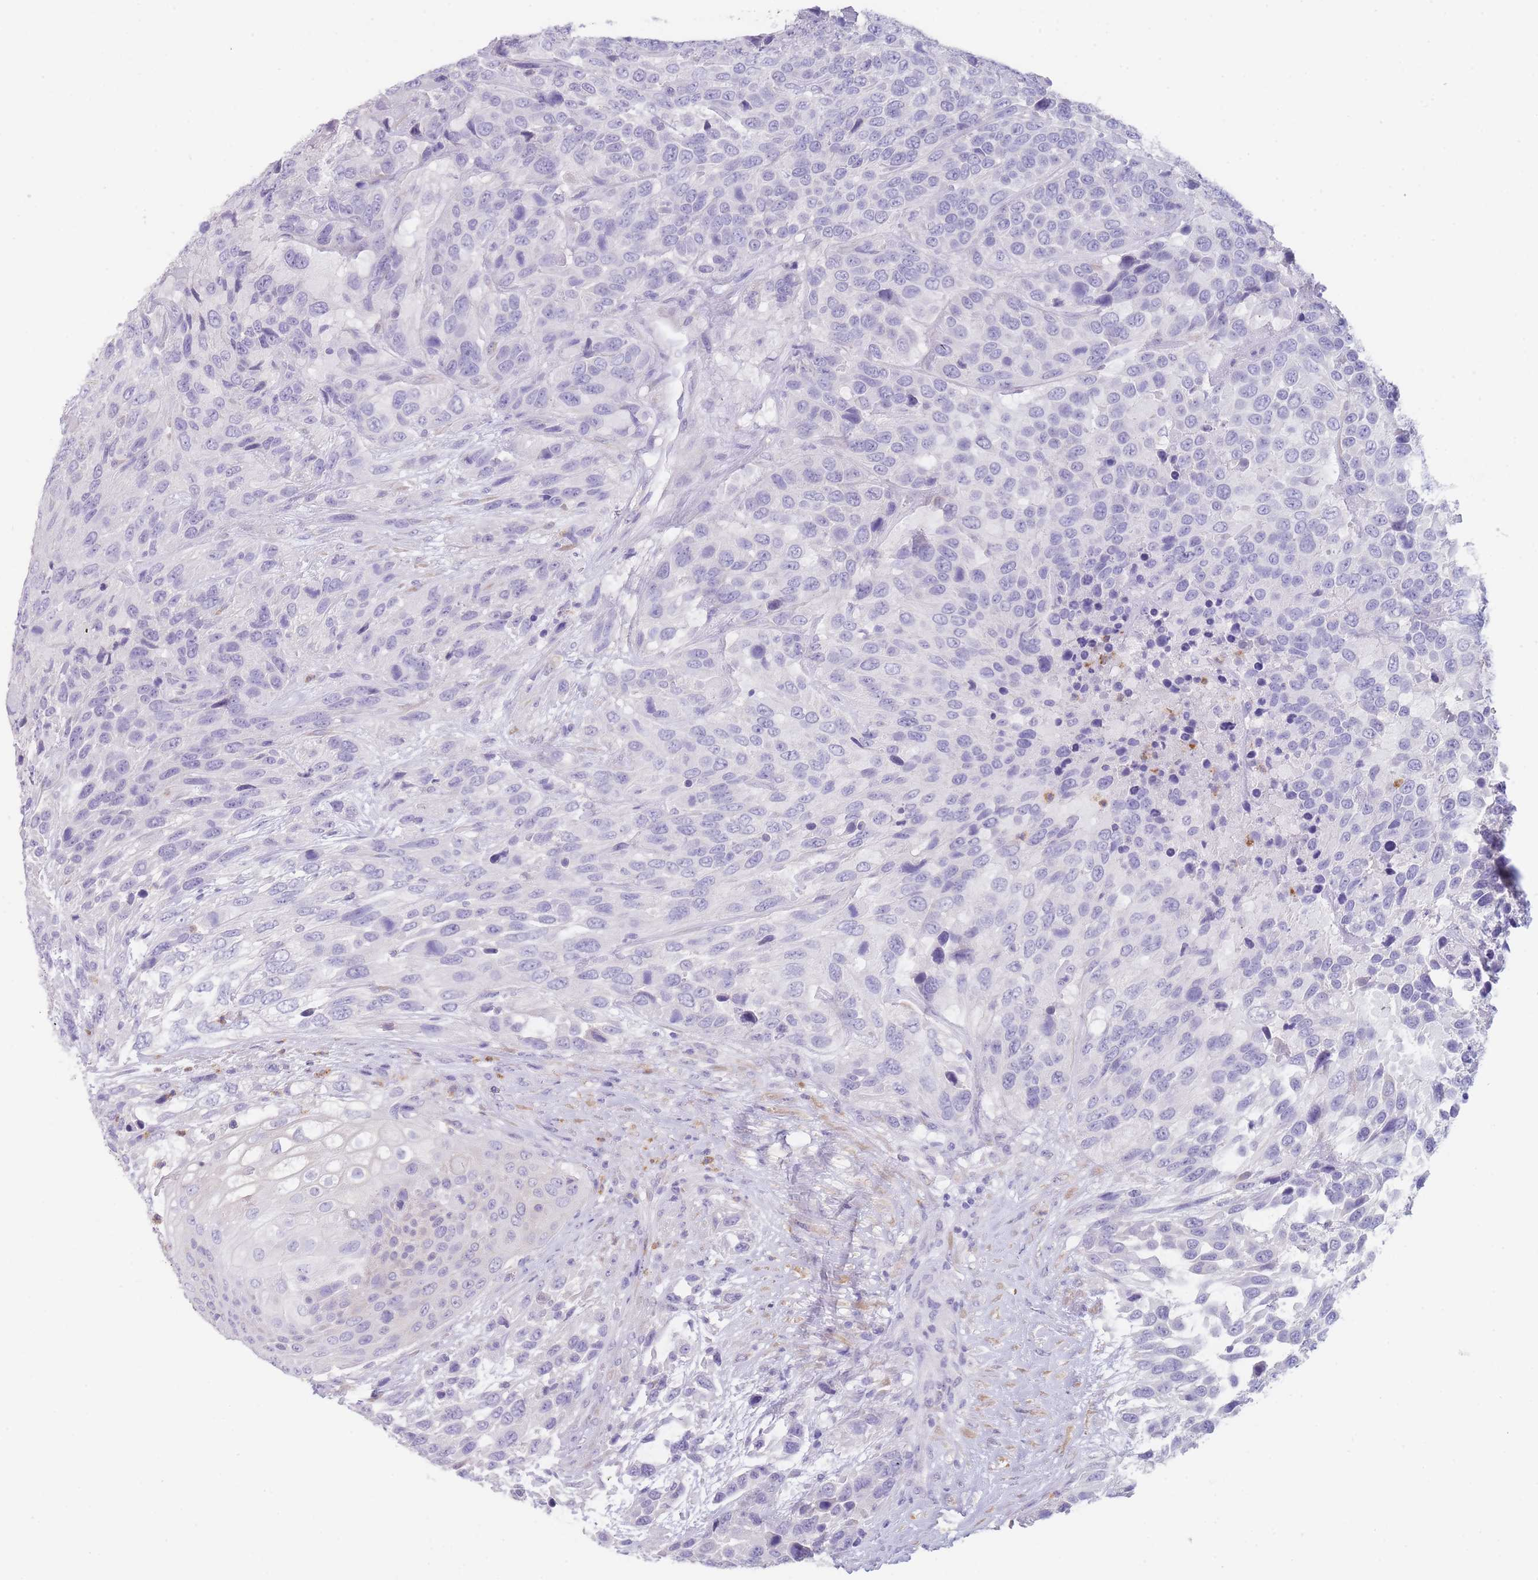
{"staining": {"intensity": "negative", "quantity": "none", "location": "none"}, "tissue": "urothelial cancer", "cell_type": "Tumor cells", "image_type": "cancer", "snomed": [{"axis": "morphology", "description": "Urothelial carcinoma, High grade"}, {"axis": "topography", "description": "Urinary bladder"}], "caption": "The histopathology image displays no significant staining in tumor cells of high-grade urothelial carcinoma.", "gene": "ZNF627", "patient": {"sex": "female", "age": 70}}